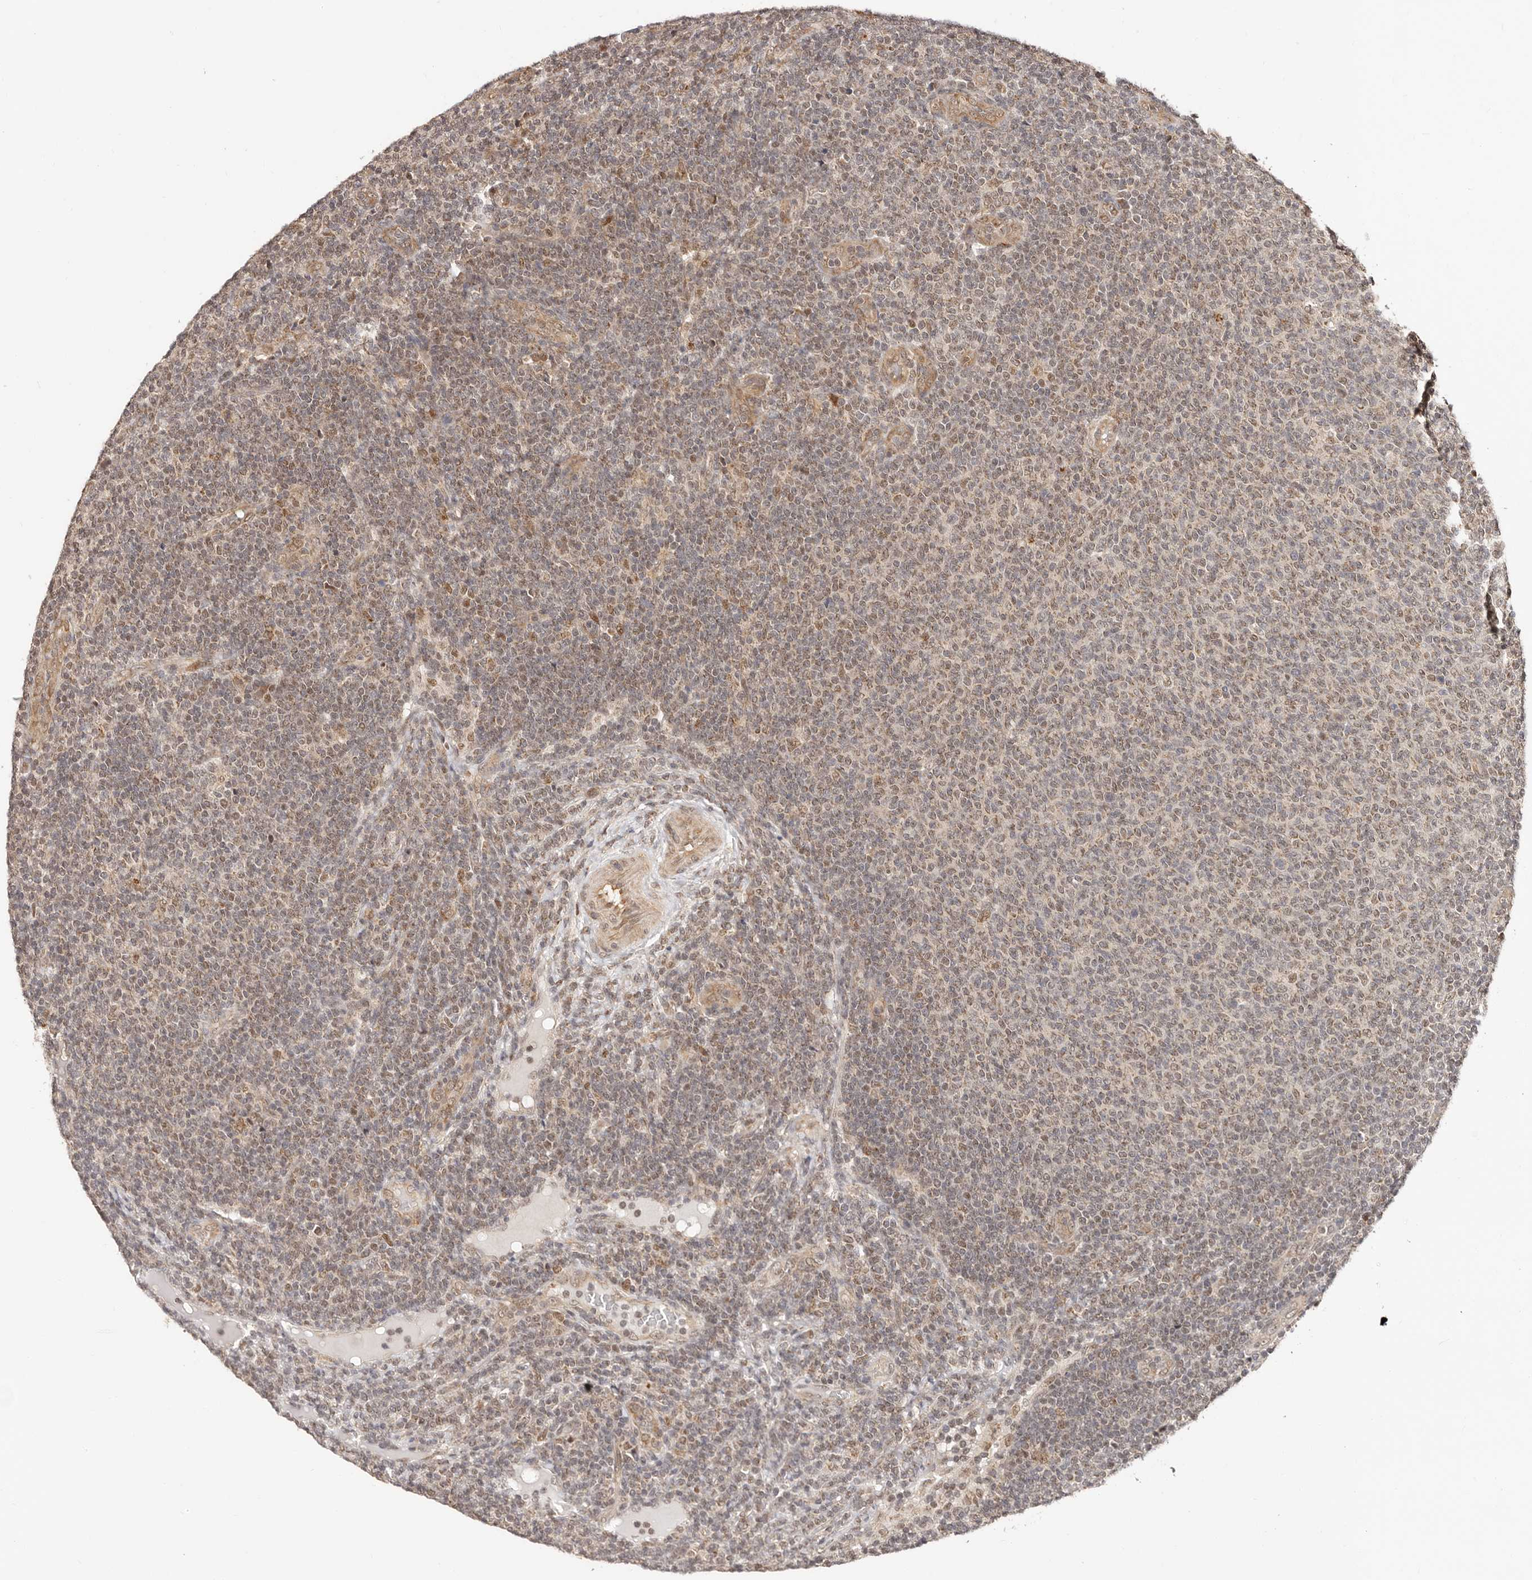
{"staining": {"intensity": "moderate", "quantity": "25%-75%", "location": "nuclear"}, "tissue": "lymphoma", "cell_type": "Tumor cells", "image_type": "cancer", "snomed": [{"axis": "morphology", "description": "Malignant lymphoma, non-Hodgkin's type, Low grade"}, {"axis": "topography", "description": "Lymph node"}], "caption": "IHC histopathology image of lymphoma stained for a protein (brown), which reveals medium levels of moderate nuclear positivity in about 25%-75% of tumor cells.", "gene": "CTNNBL1", "patient": {"sex": "male", "age": 66}}